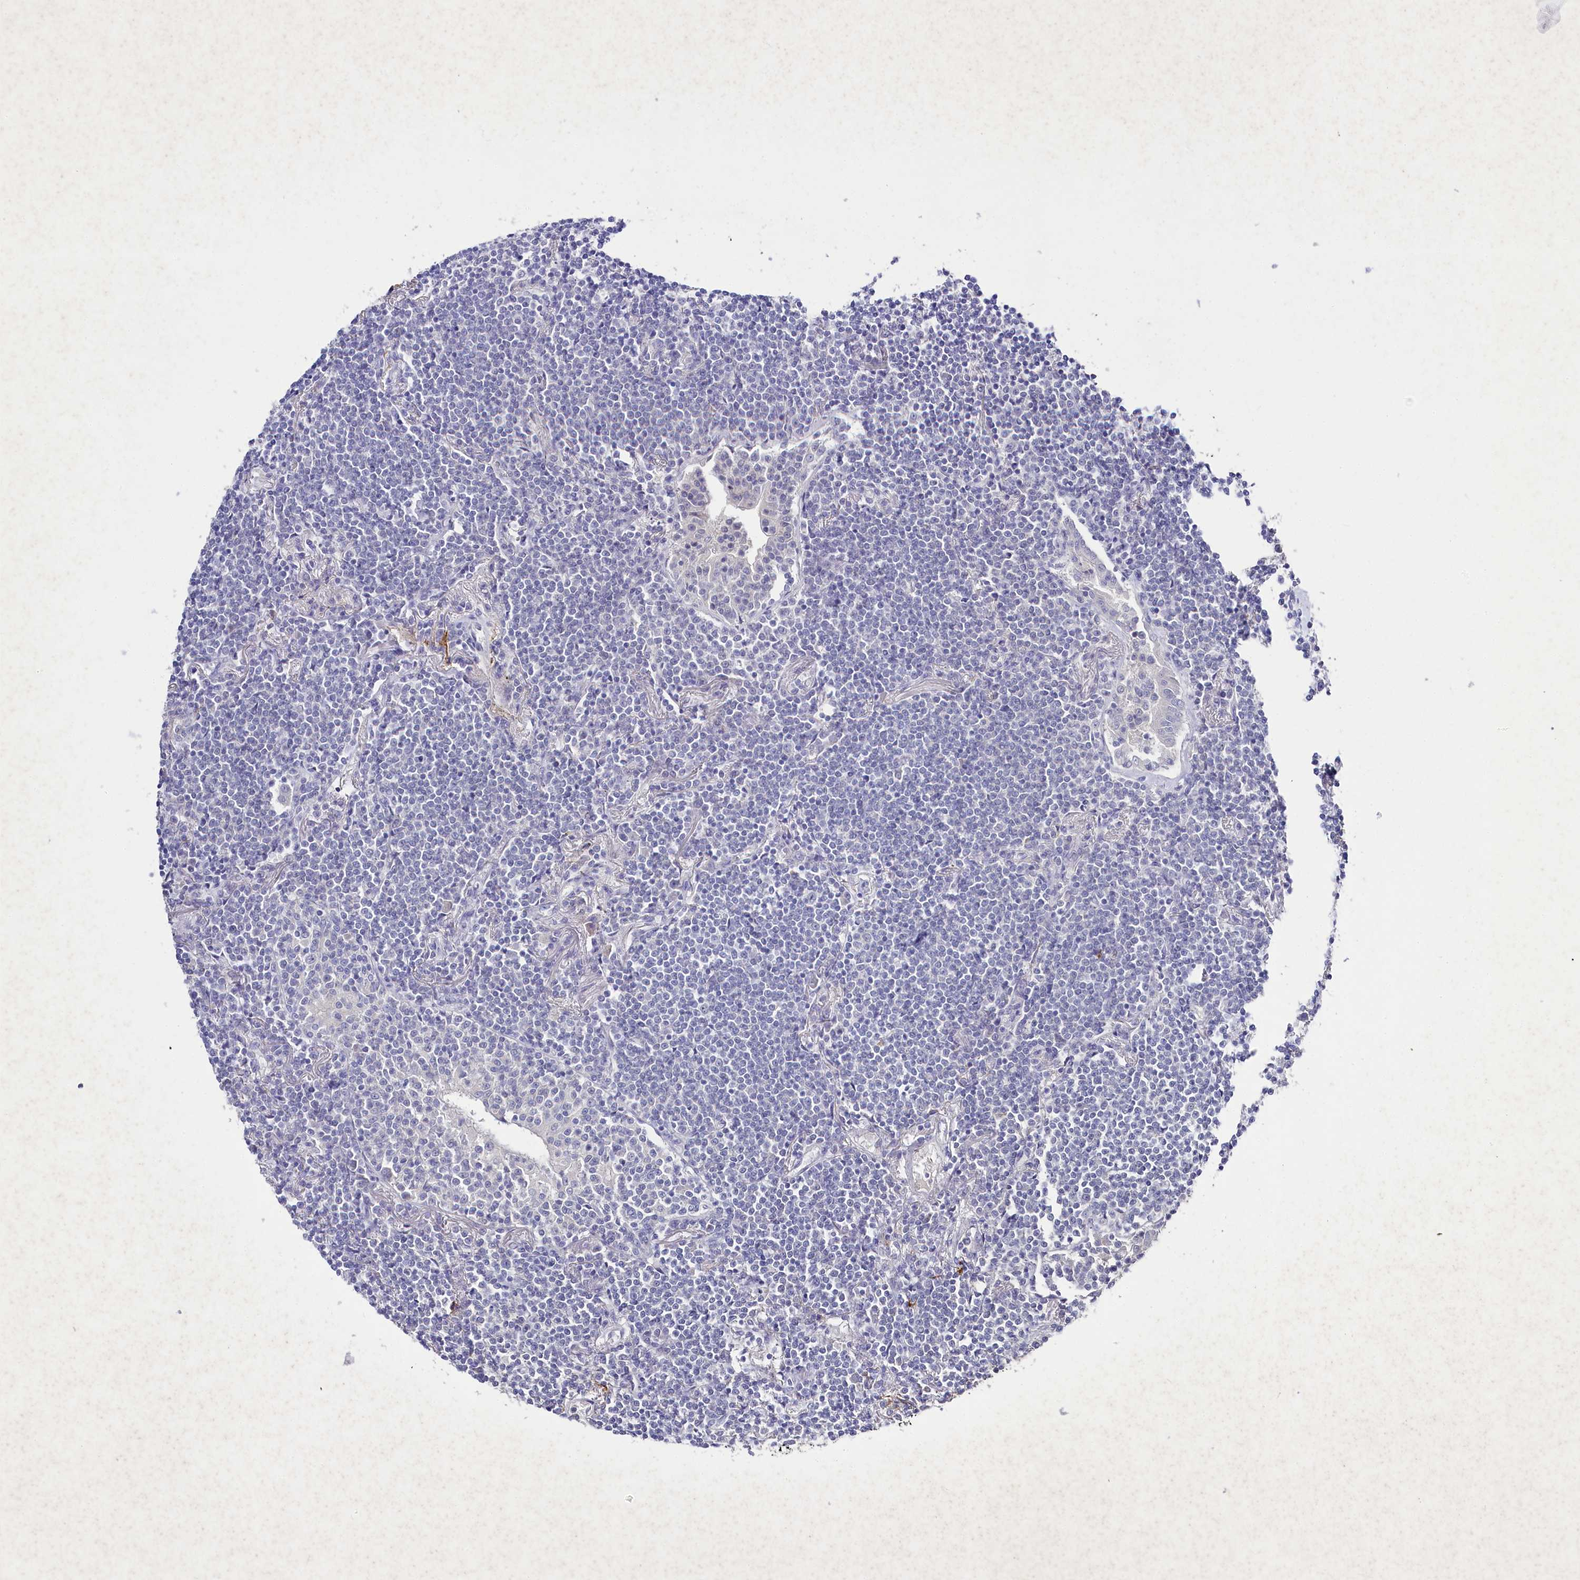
{"staining": {"intensity": "negative", "quantity": "none", "location": "none"}, "tissue": "lymphoma", "cell_type": "Tumor cells", "image_type": "cancer", "snomed": [{"axis": "morphology", "description": "Malignant lymphoma, non-Hodgkin's type, Low grade"}, {"axis": "topography", "description": "Lung"}], "caption": "High power microscopy micrograph of an immunohistochemistry image of lymphoma, revealing no significant positivity in tumor cells.", "gene": "CLEC4M", "patient": {"sex": "female", "age": 71}}